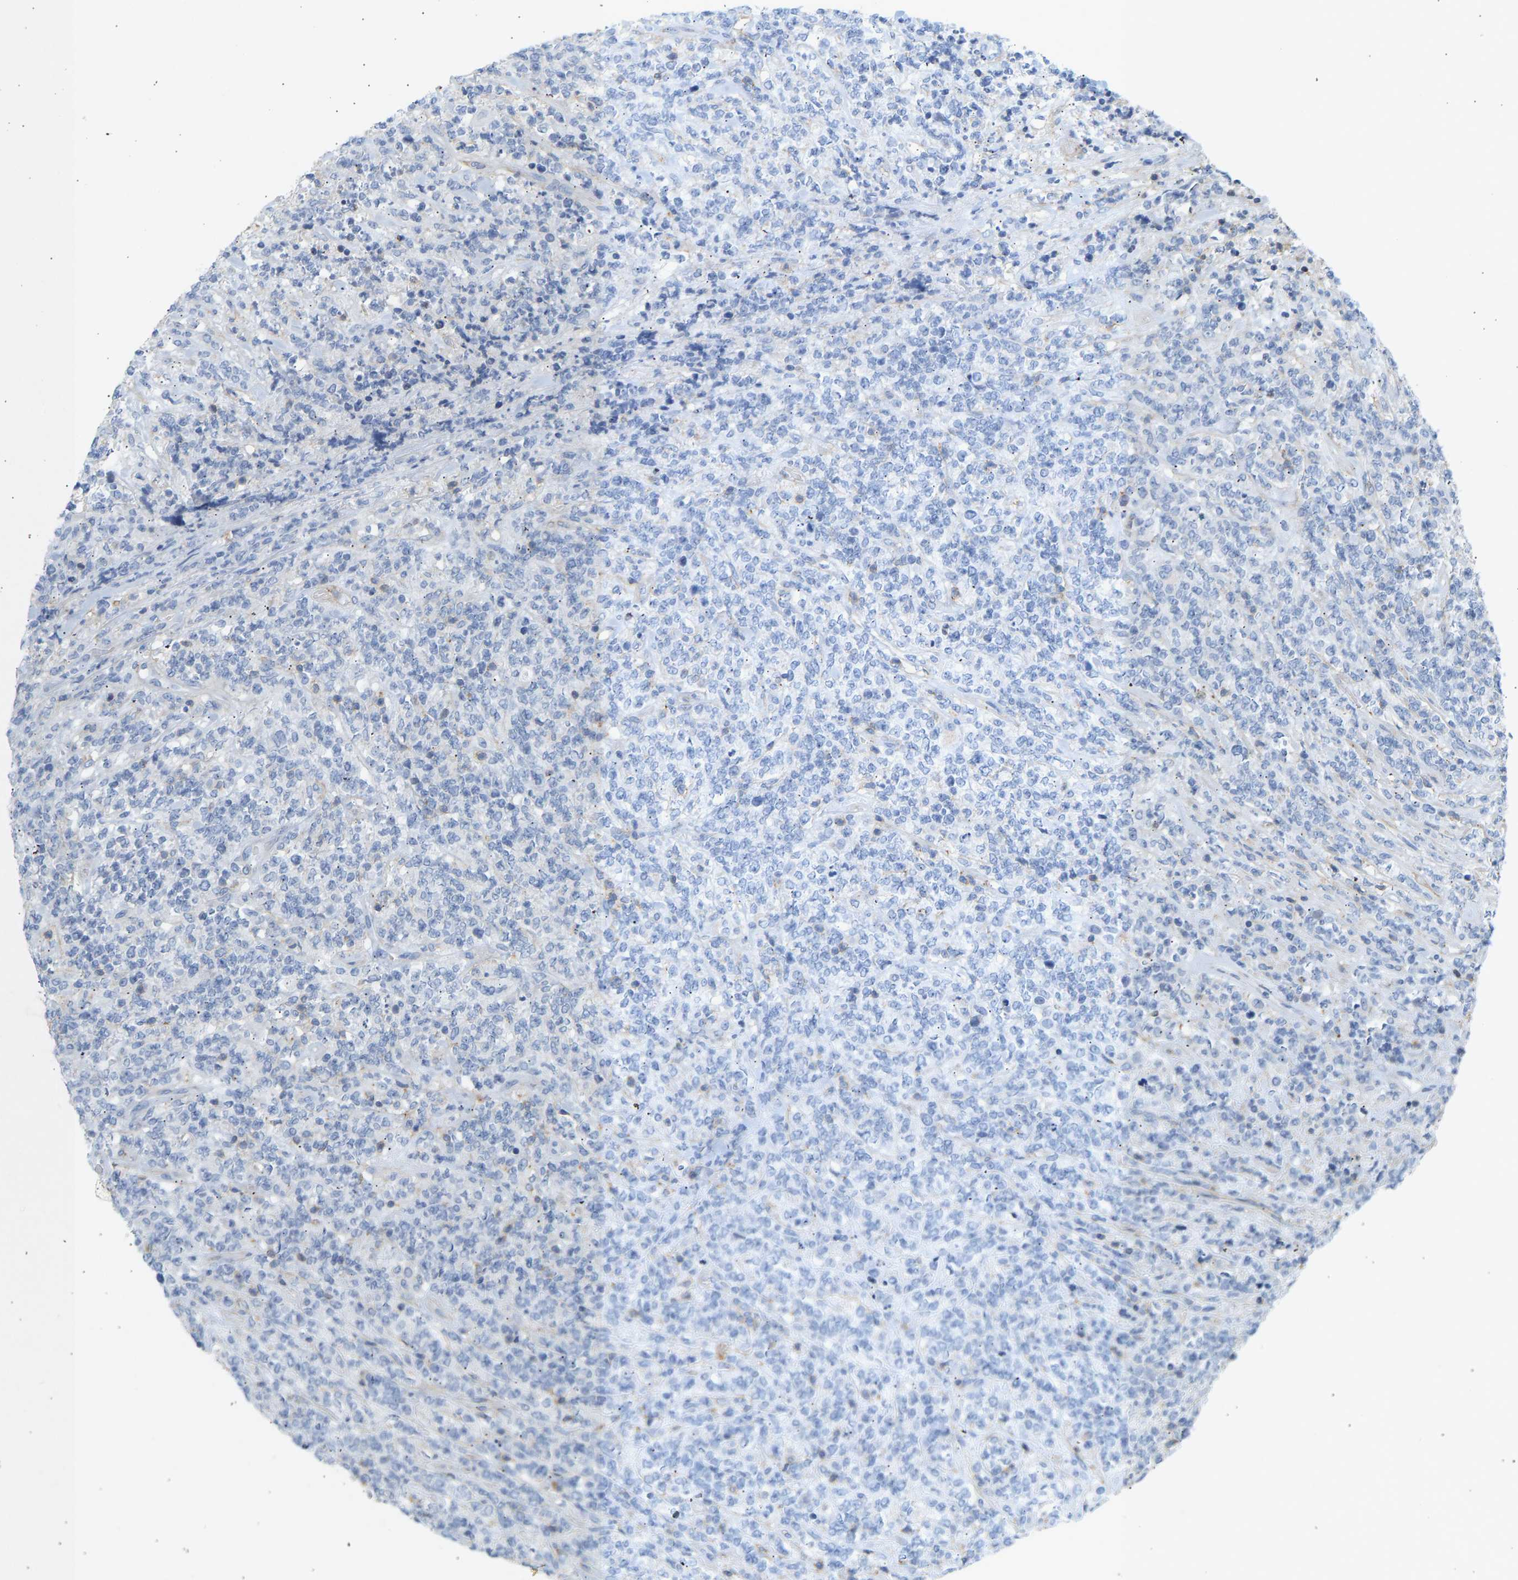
{"staining": {"intensity": "negative", "quantity": "none", "location": "none"}, "tissue": "lymphoma", "cell_type": "Tumor cells", "image_type": "cancer", "snomed": [{"axis": "morphology", "description": "Malignant lymphoma, non-Hodgkin's type, High grade"}, {"axis": "topography", "description": "Soft tissue"}], "caption": "High-grade malignant lymphoma, non-Hodgkin's type was stained to show a protein in brown. There is no significant expression in tumor cells. The staining was performed using DAB (3,3'-diaminobenzidine) to visualize the protein expression in brown, while the nuclei were stained in blue with hematoxylin (Magnification: 20x).", "gene": "BVES", "patient": {"sex": "male", "age": 18}}